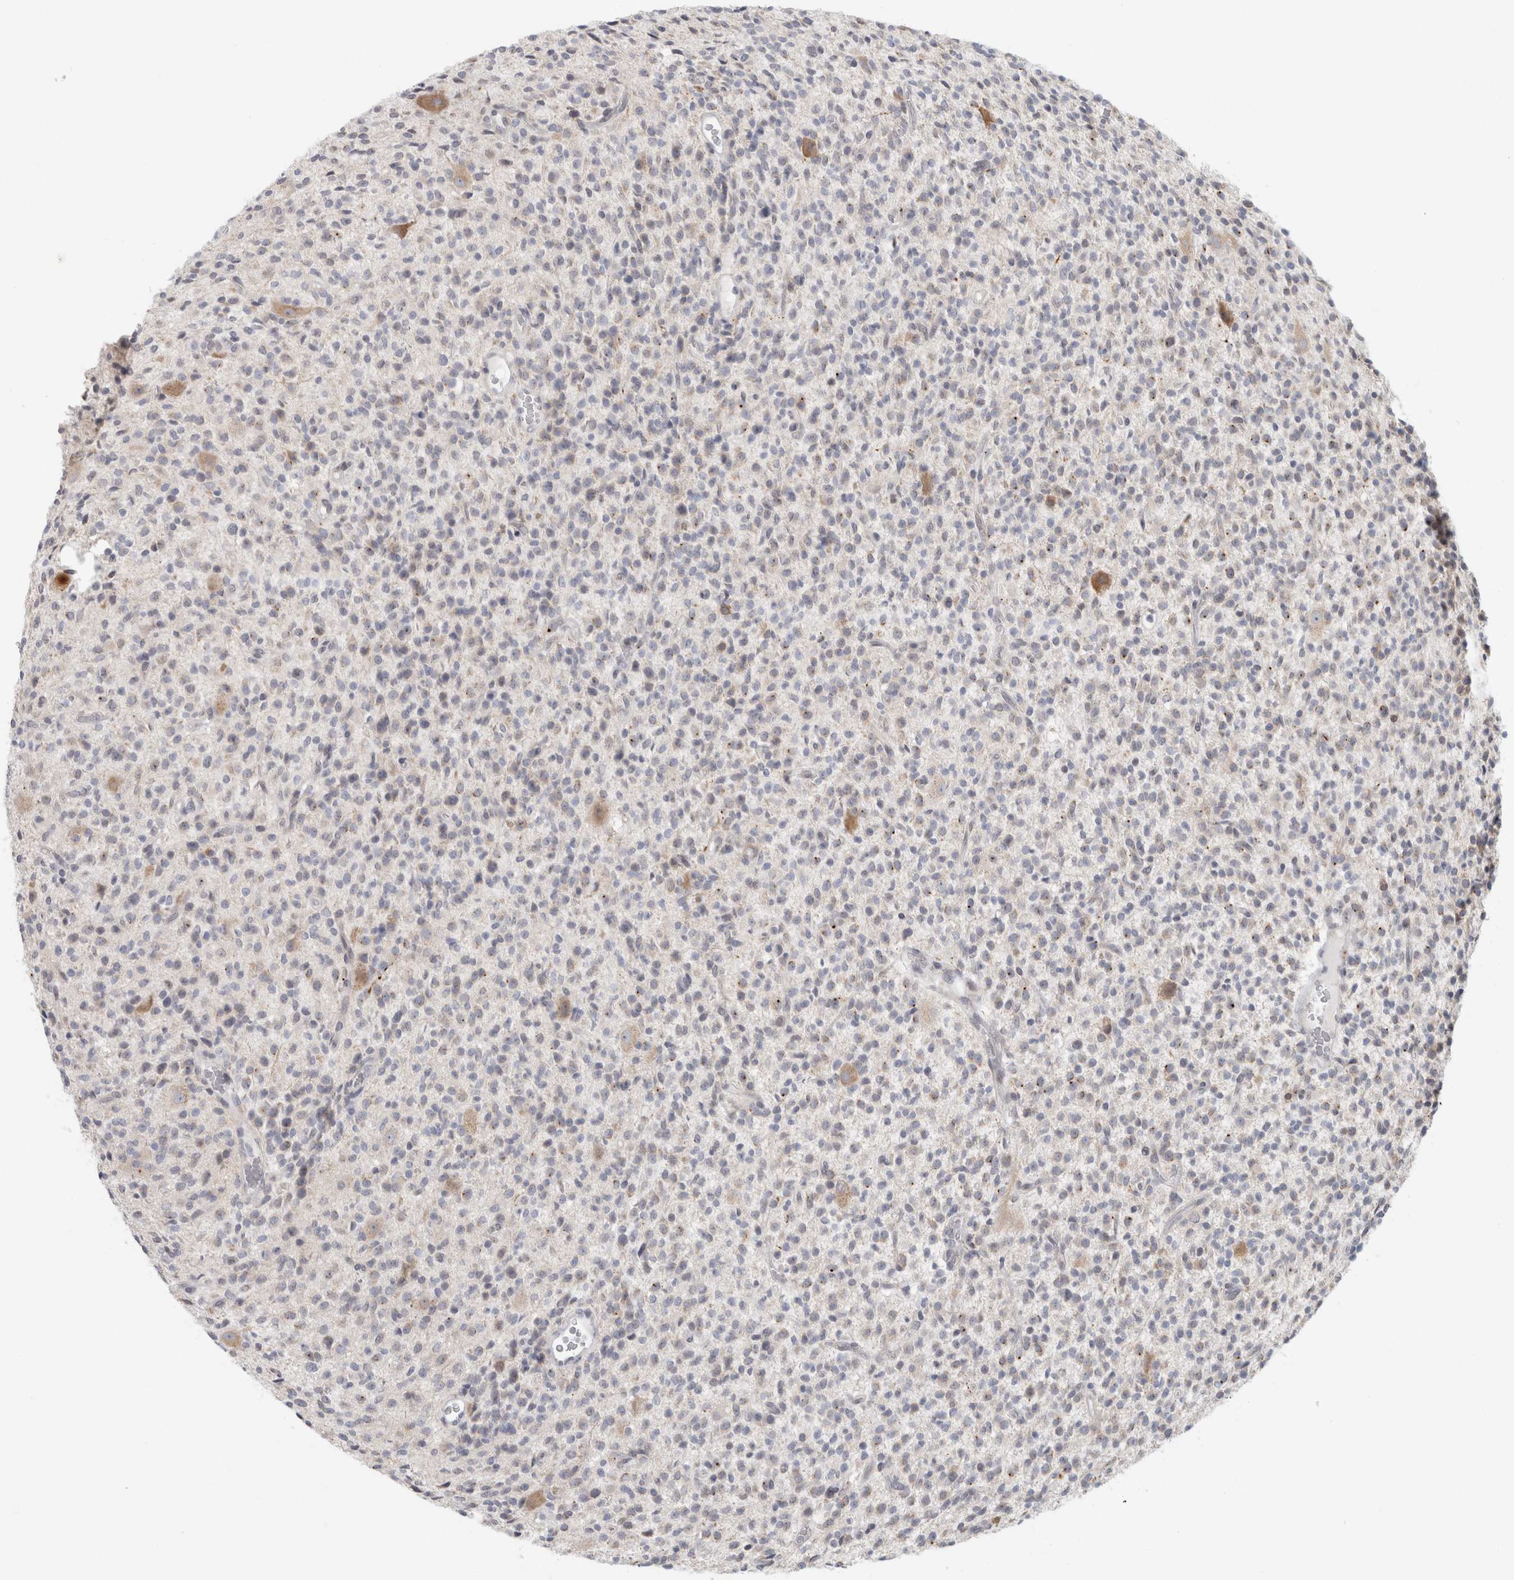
{"staining": {"intensity": "negative", "quantity": "none", "location": "none"}, "tissue": "glioma", "cell_type": "Tumor cells", "image_type": "cancer", "snomed": [{"axis": "morphology", "description": "Glioma, malignant, High grade"}, {"axis": "topography", "description": "Brain"}], "caption": "There is no significant expression in tumor cells of high-grade glioma (malignant). (DAB (3,3'-diaminobenzidine) immunohistochemistry (IHC) with hematoxylin counter stain).", "gene": "NIPA1", "patient": {"sex": "male", "age": 34}}